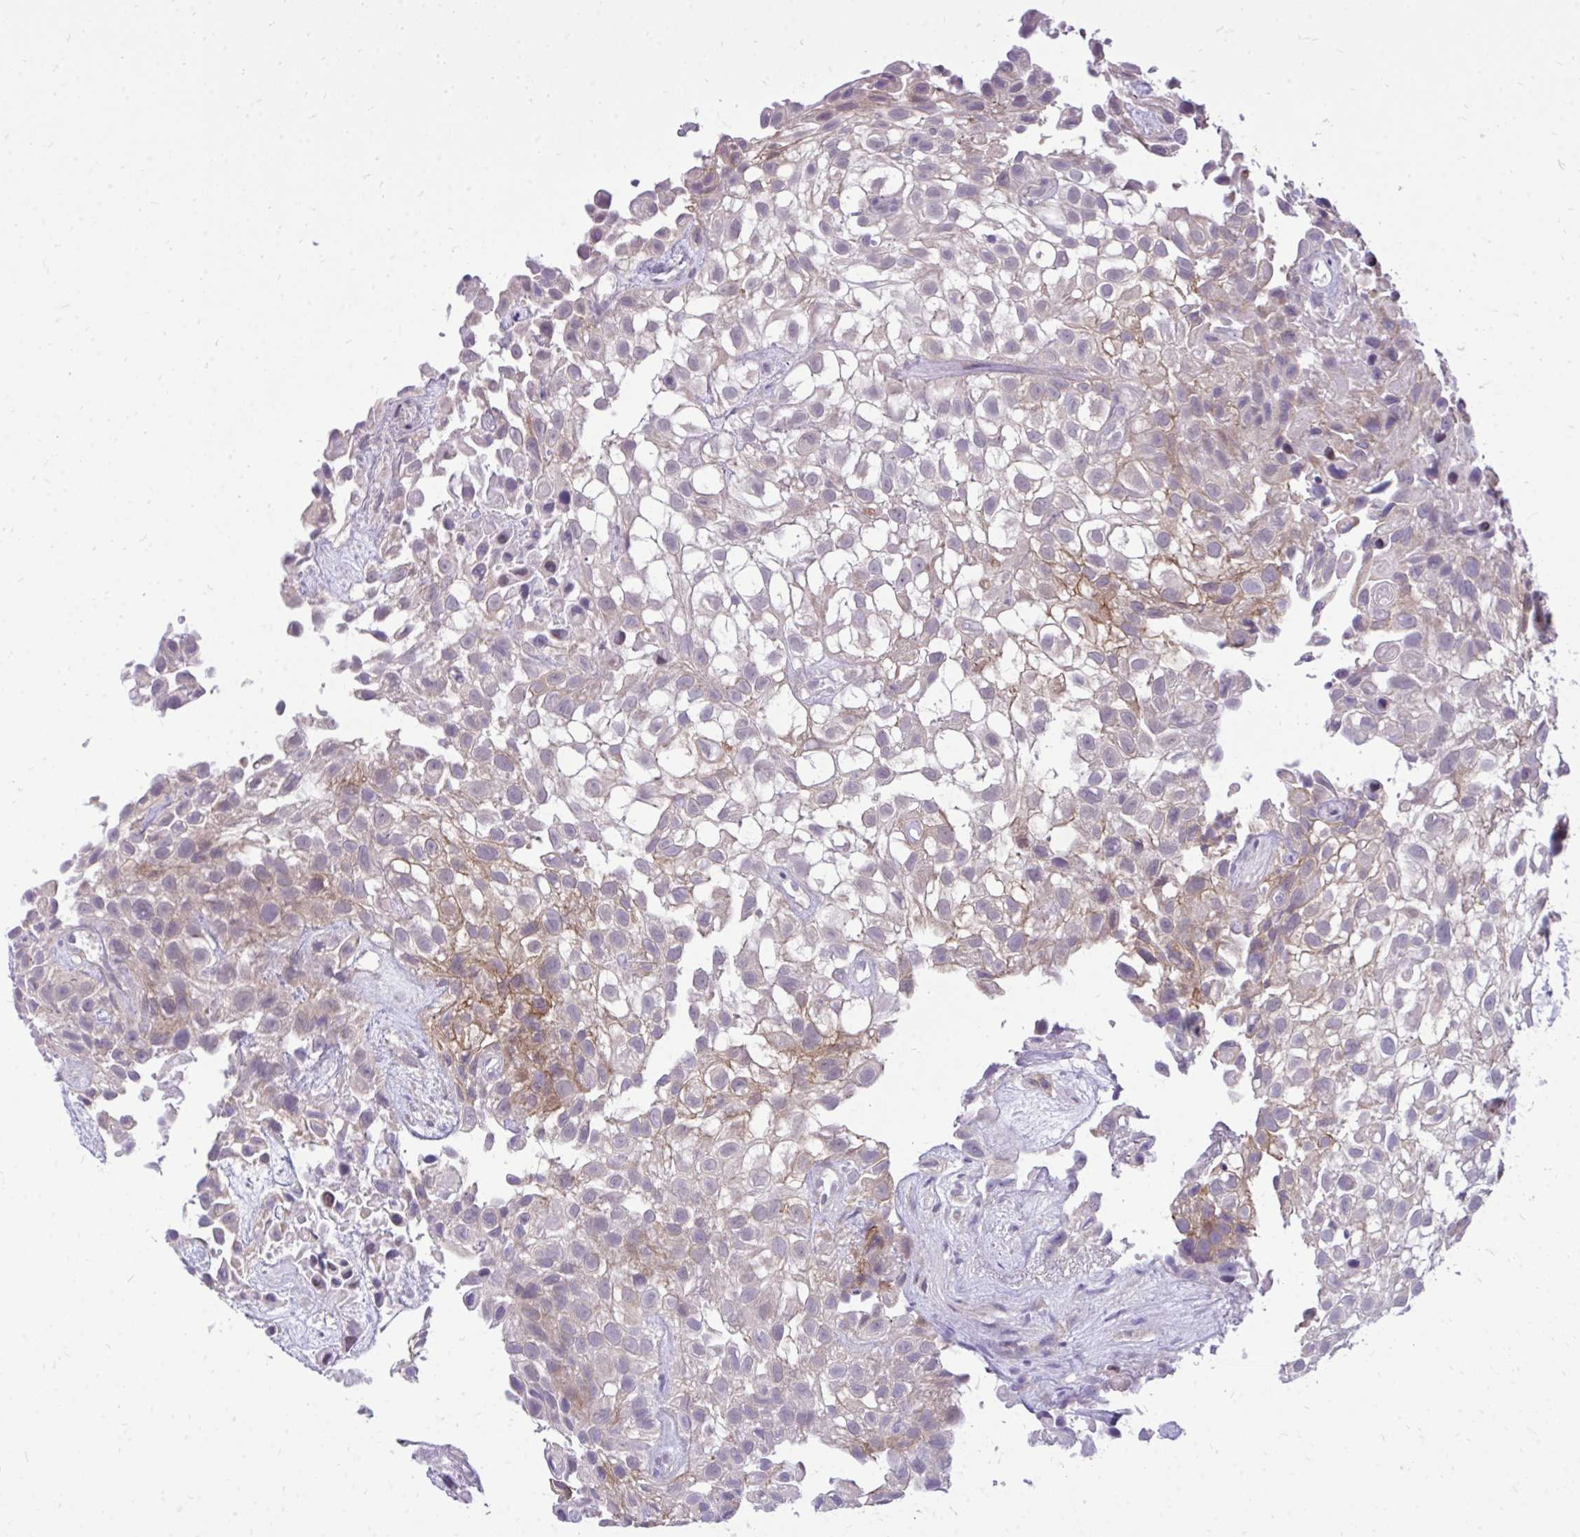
{"staining": {"intensity": "moderate", "quantity": "<25%", "location": "cytoplasmic/membranous"}, "tissue": "urothelial cancer", "cell_type": "Tumor cells", "image_type": "cancer", "snomed": [{"axis": "morphology", "description": "Urothelial carcinoma, High grade"}, {"axis": "topography", "description": "Urinary bladder"}], "caption": "High-power microscopy captured an IHC micrograph of urothelial carcinoma (high-grade), revealing moderate cytoplasmic/membranous positivity in approximately <25% of tumor cells.", "gene": "SPTBN2", "patient": {"sex": "male", "age": 56}}